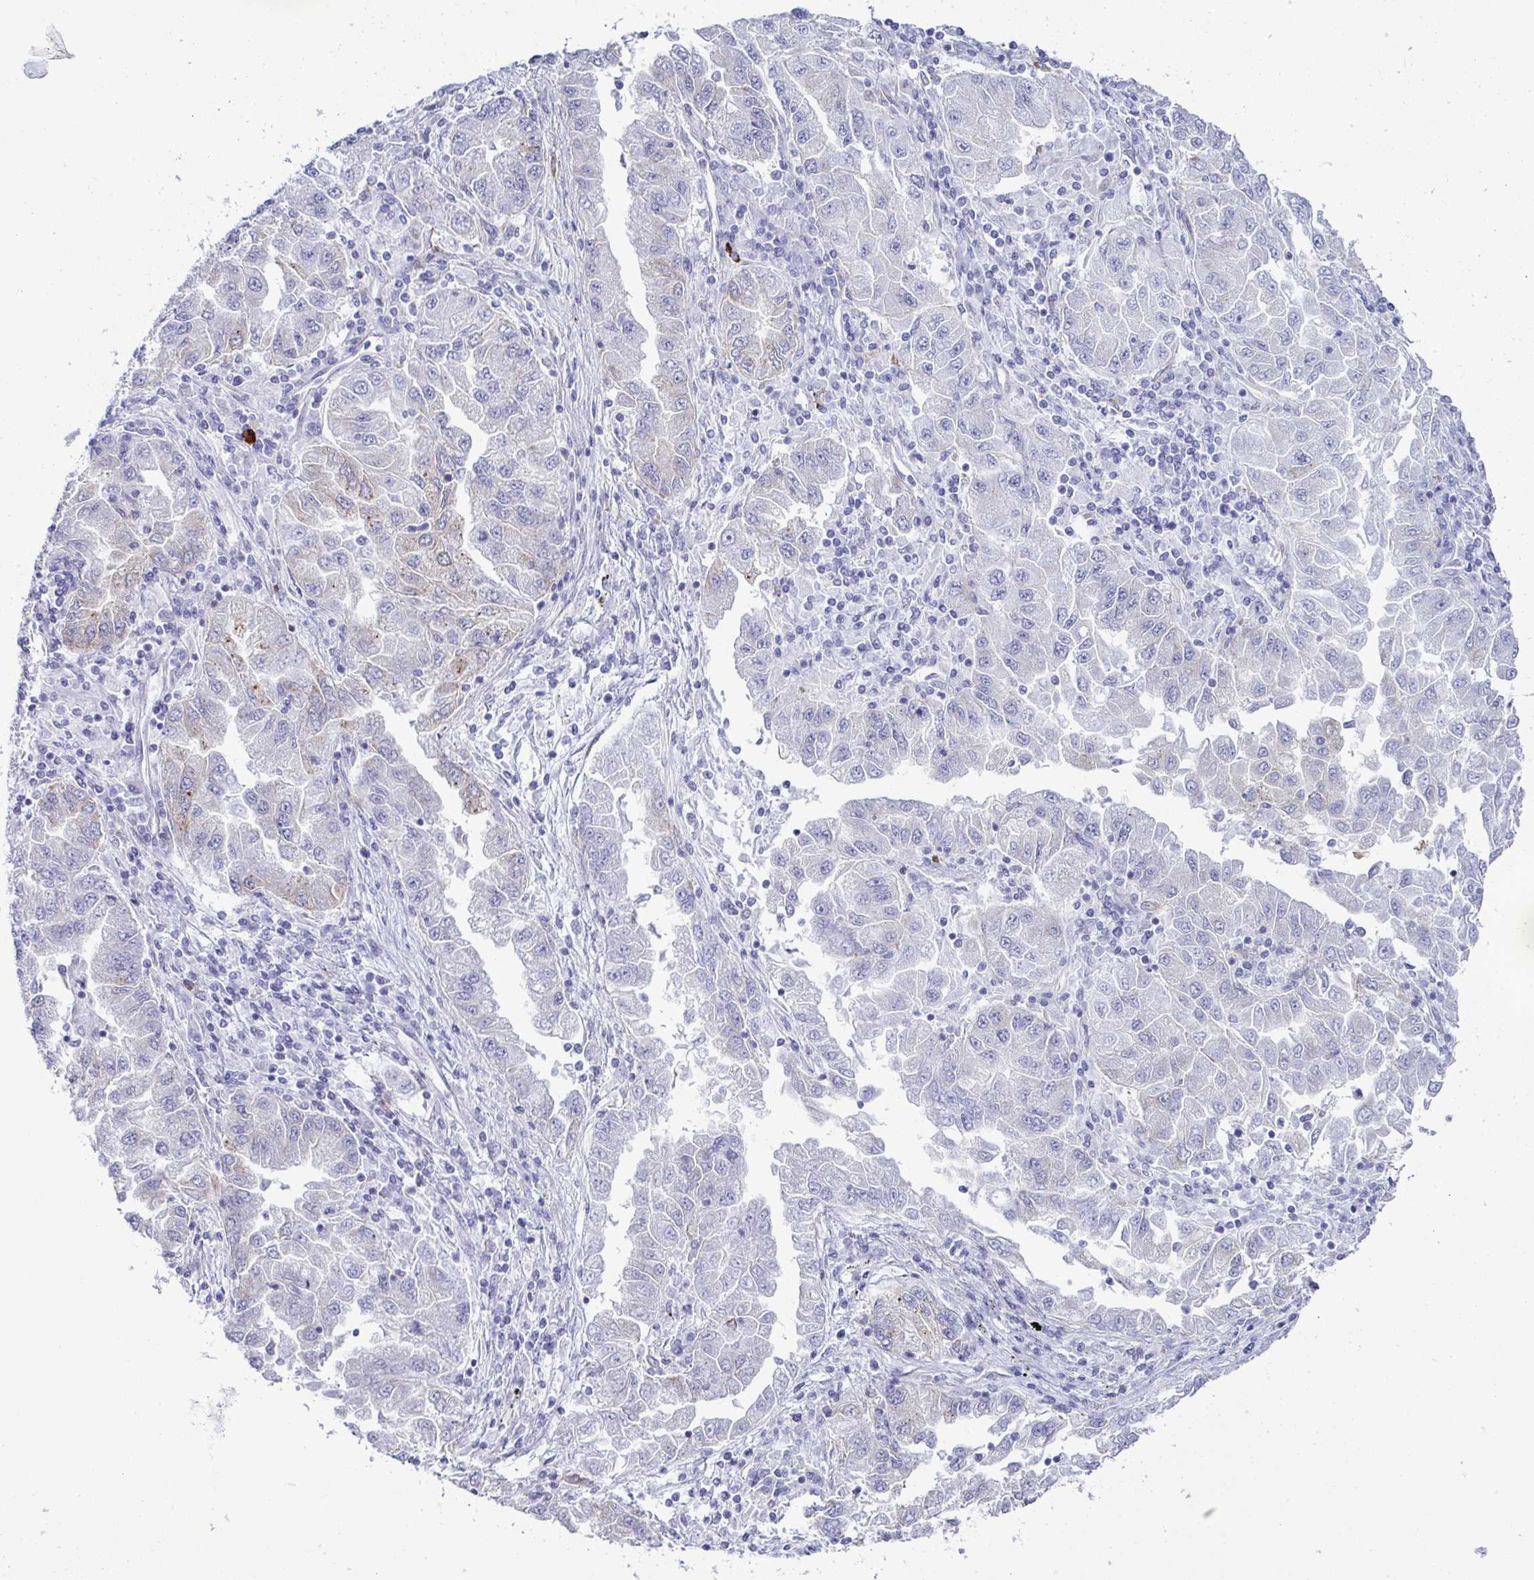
{"staining": {"intensity": "weak", "quantity": "<25%", "location": "cytoplasmic/membranous"}, "tissue": "lung cancer", "cell_type": "Tumor cells", "image_type": "cancer", "snomed": [{"axis": "morphology", "description": "Adenocarcinoma, NOS"}, {"axis": "morphology", "description": "Adenocarcinoma primary or metastatic"}, {"axis": "topography", "description": "Lung"}], "caption": "Tumor cells show no significant expression in lung cancer (adenocarcinoma primary or metastatic).", "gene": "TFPI2", "patient": {"sex": "male", "age": 74}}